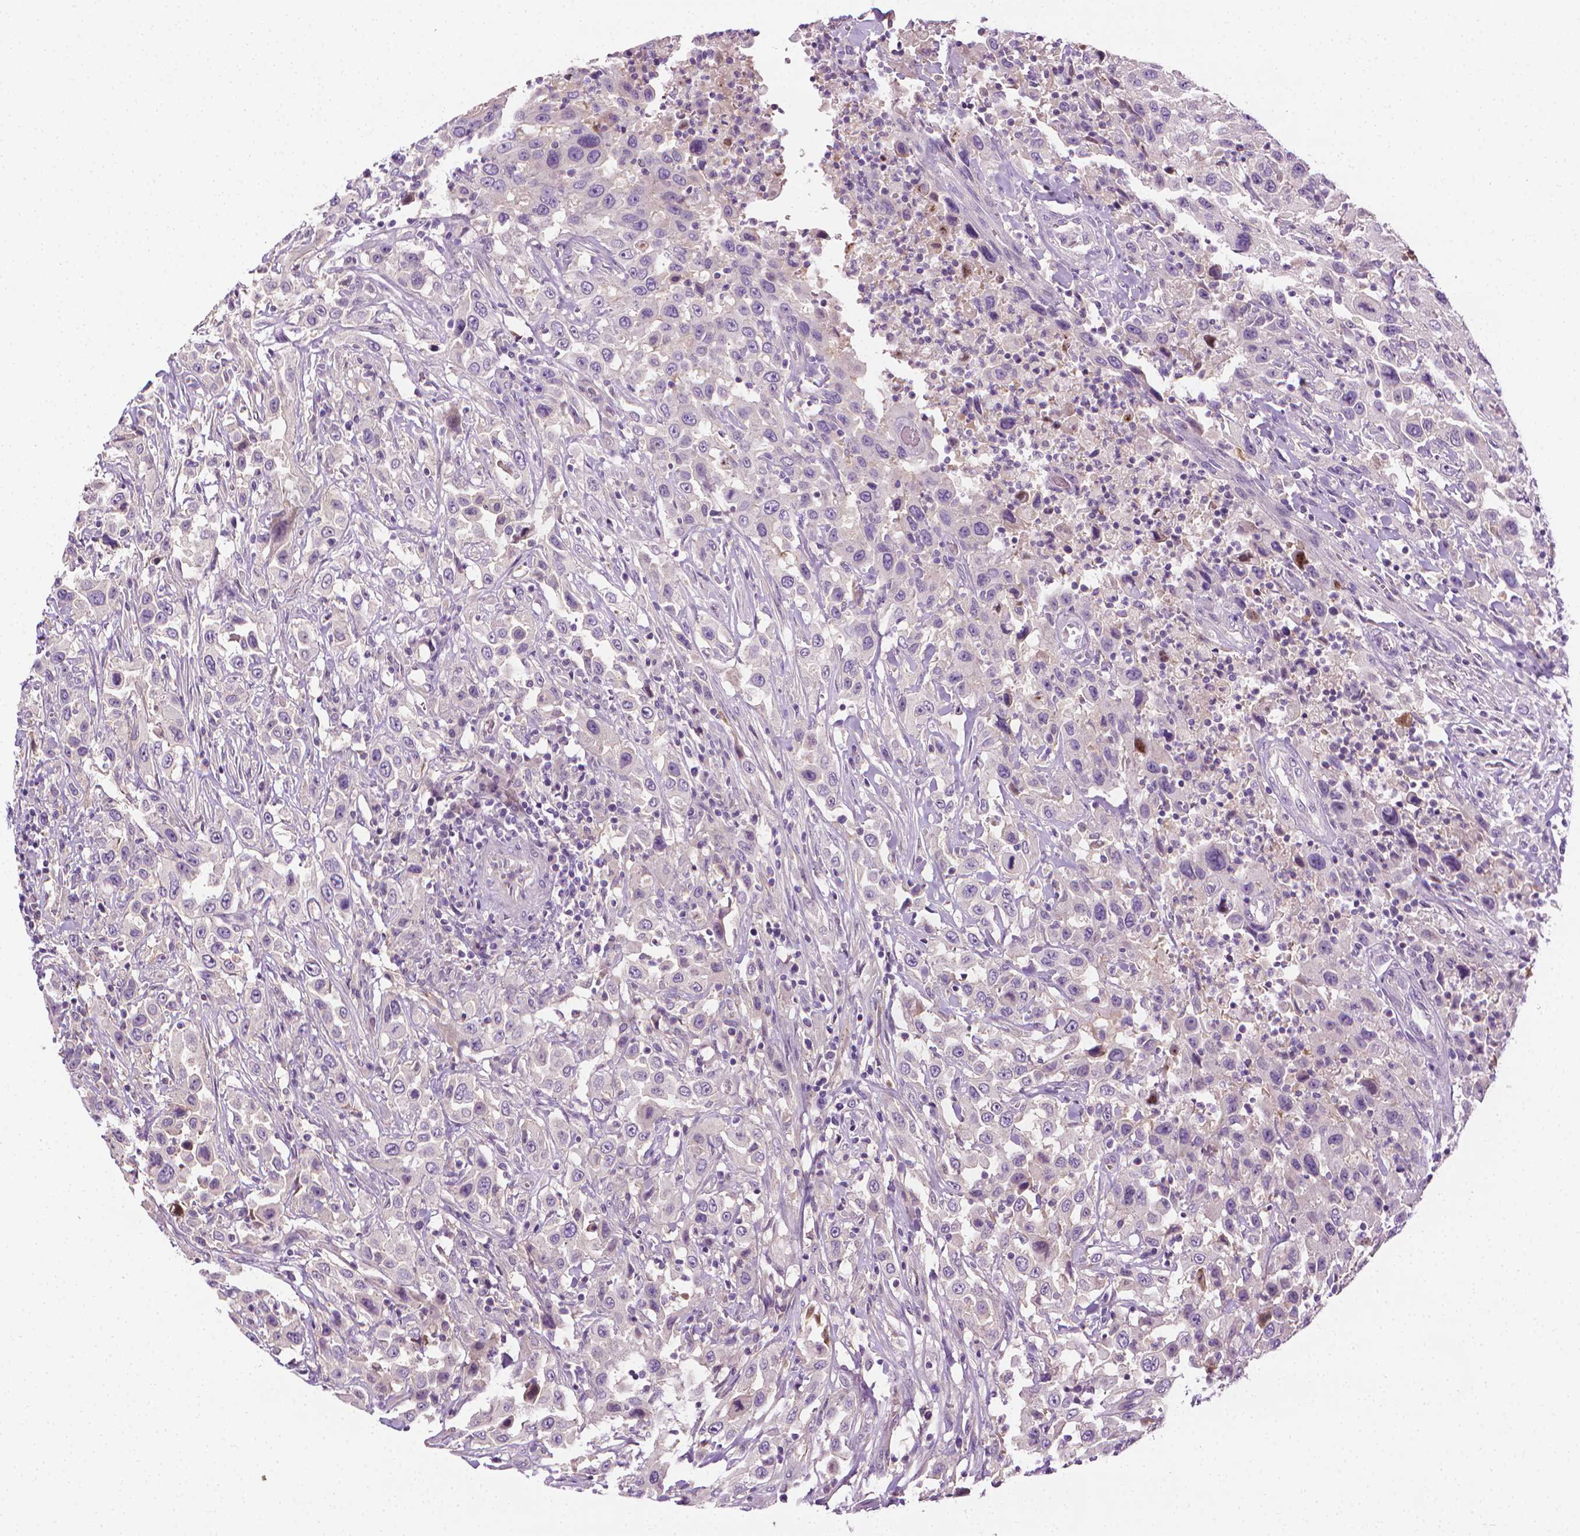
{"staining": {"intensity": "negative", "quantity": "none", "location": "none"}, "tissue": "urothelial cancer", "cell_type": "Tumor cells", "image_type": "cancer", "snomed": [{"axis": "morphology", "description": "Urothelial carcinoma, High grade"}, {"axis": "topography", "description": "Urinary bladder"}], "caption": "Urothelial cancer was stained to show a protein in brown. There is no significant positivity in tumor cells. The staining is performed using DAB (3,3'-diaminobenzidine) brown chromogen with nuclei counter-stained in using hematoxylin.", "gene": "MCOLN3", "patient": {"sex": "male", "age": 61}}